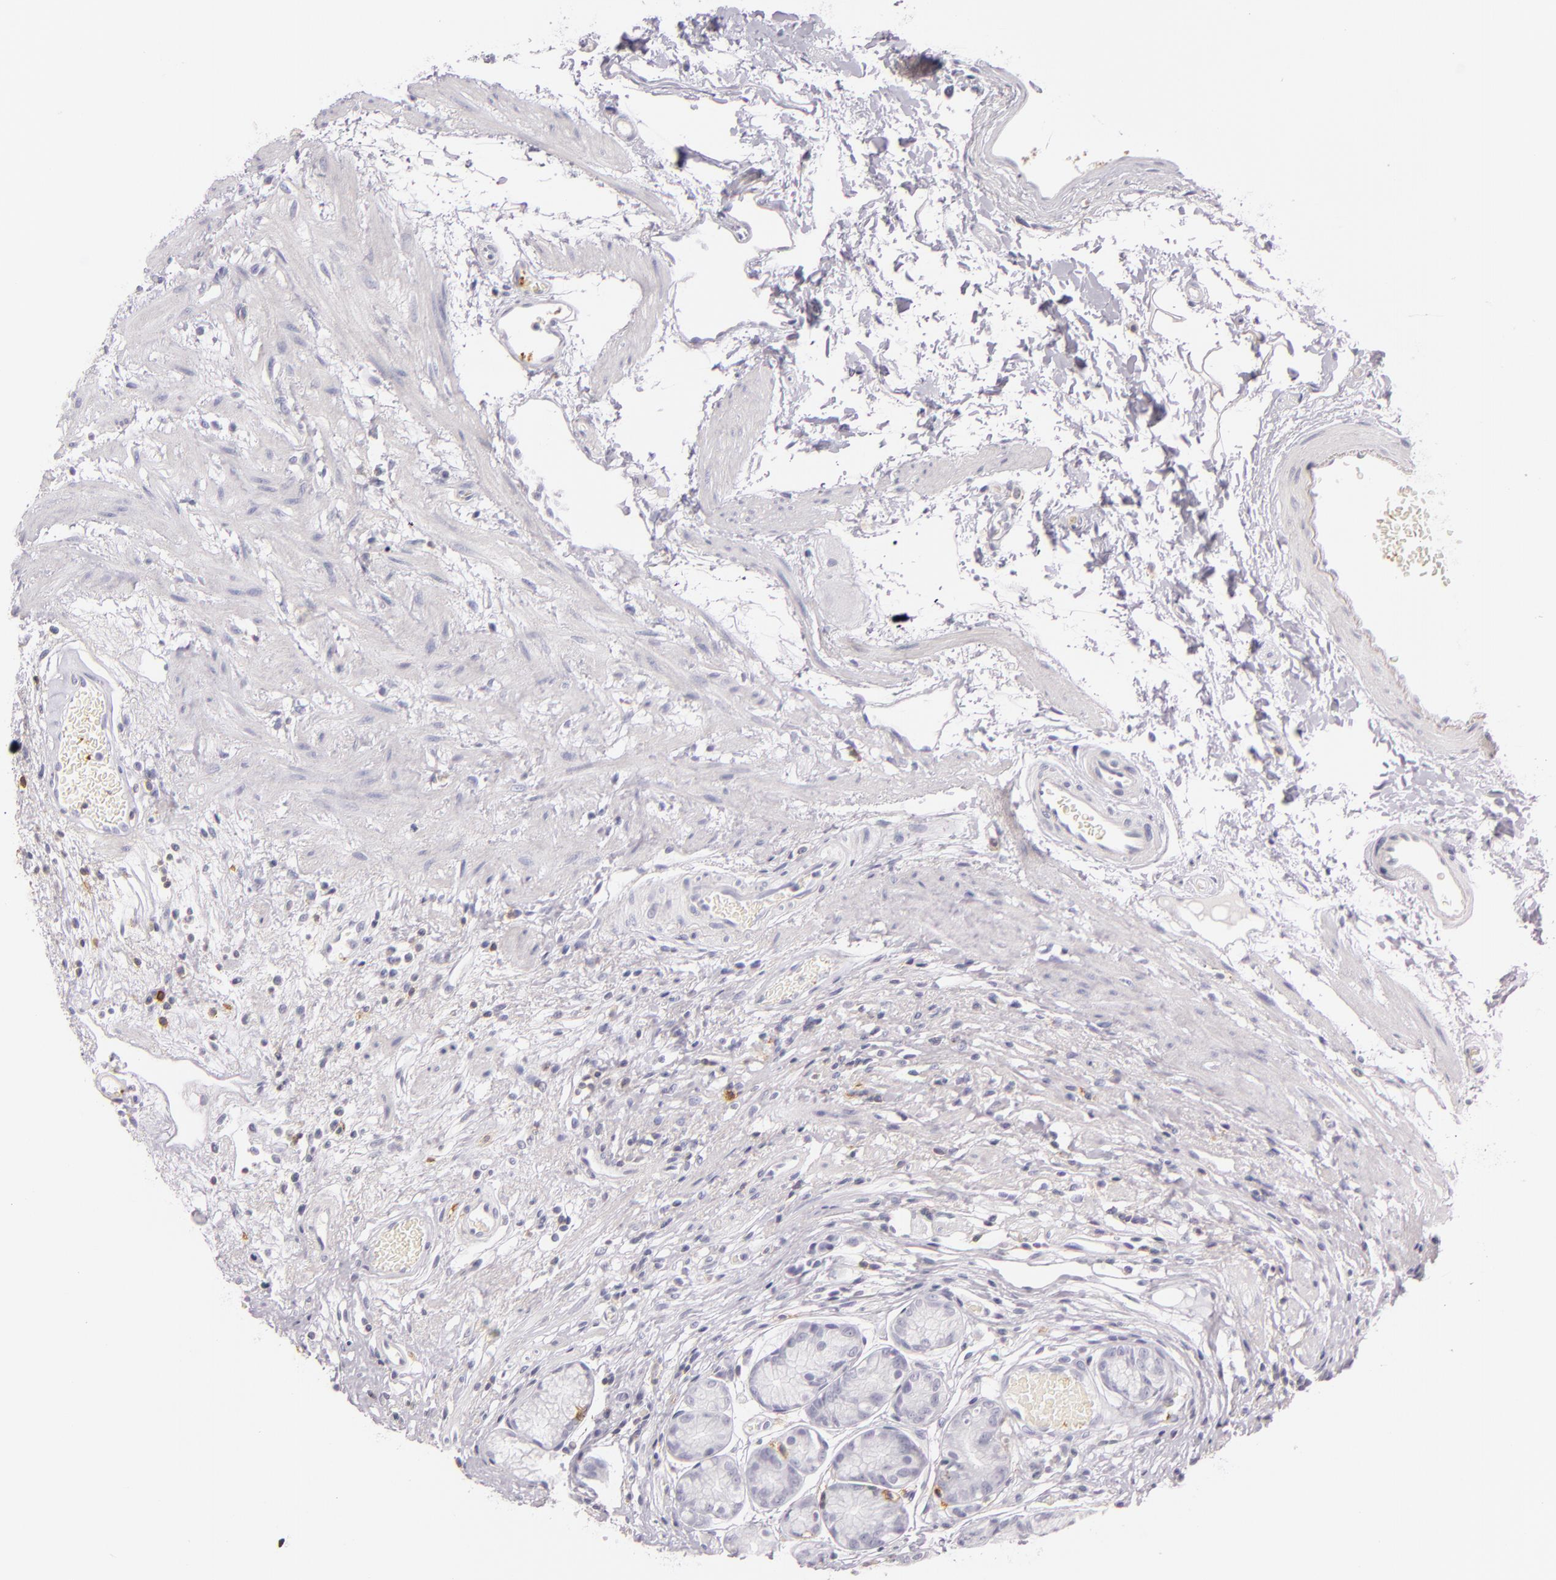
{"staining": {"intensity": "negative", "quantity": "none", "location": "none"}, "tissue": "stomach", "cell_type": "Glandular cells", "image_type": "normal", "snomed": [{"axis": "morphology", "description": "Normal tissue, NOS"}, {"axis": "morphology", "description": "Inflammation, NOS"}, {"axis": "topography", "description": "Stomach, lower"}], "caption": "A histopathology image of human stomach is negative for staining in glandular cells. (Brightfield microscopy of DAB IHC at high magnification).", "gene": "LAT", "patient": {"sex": "male", "age": 59}}